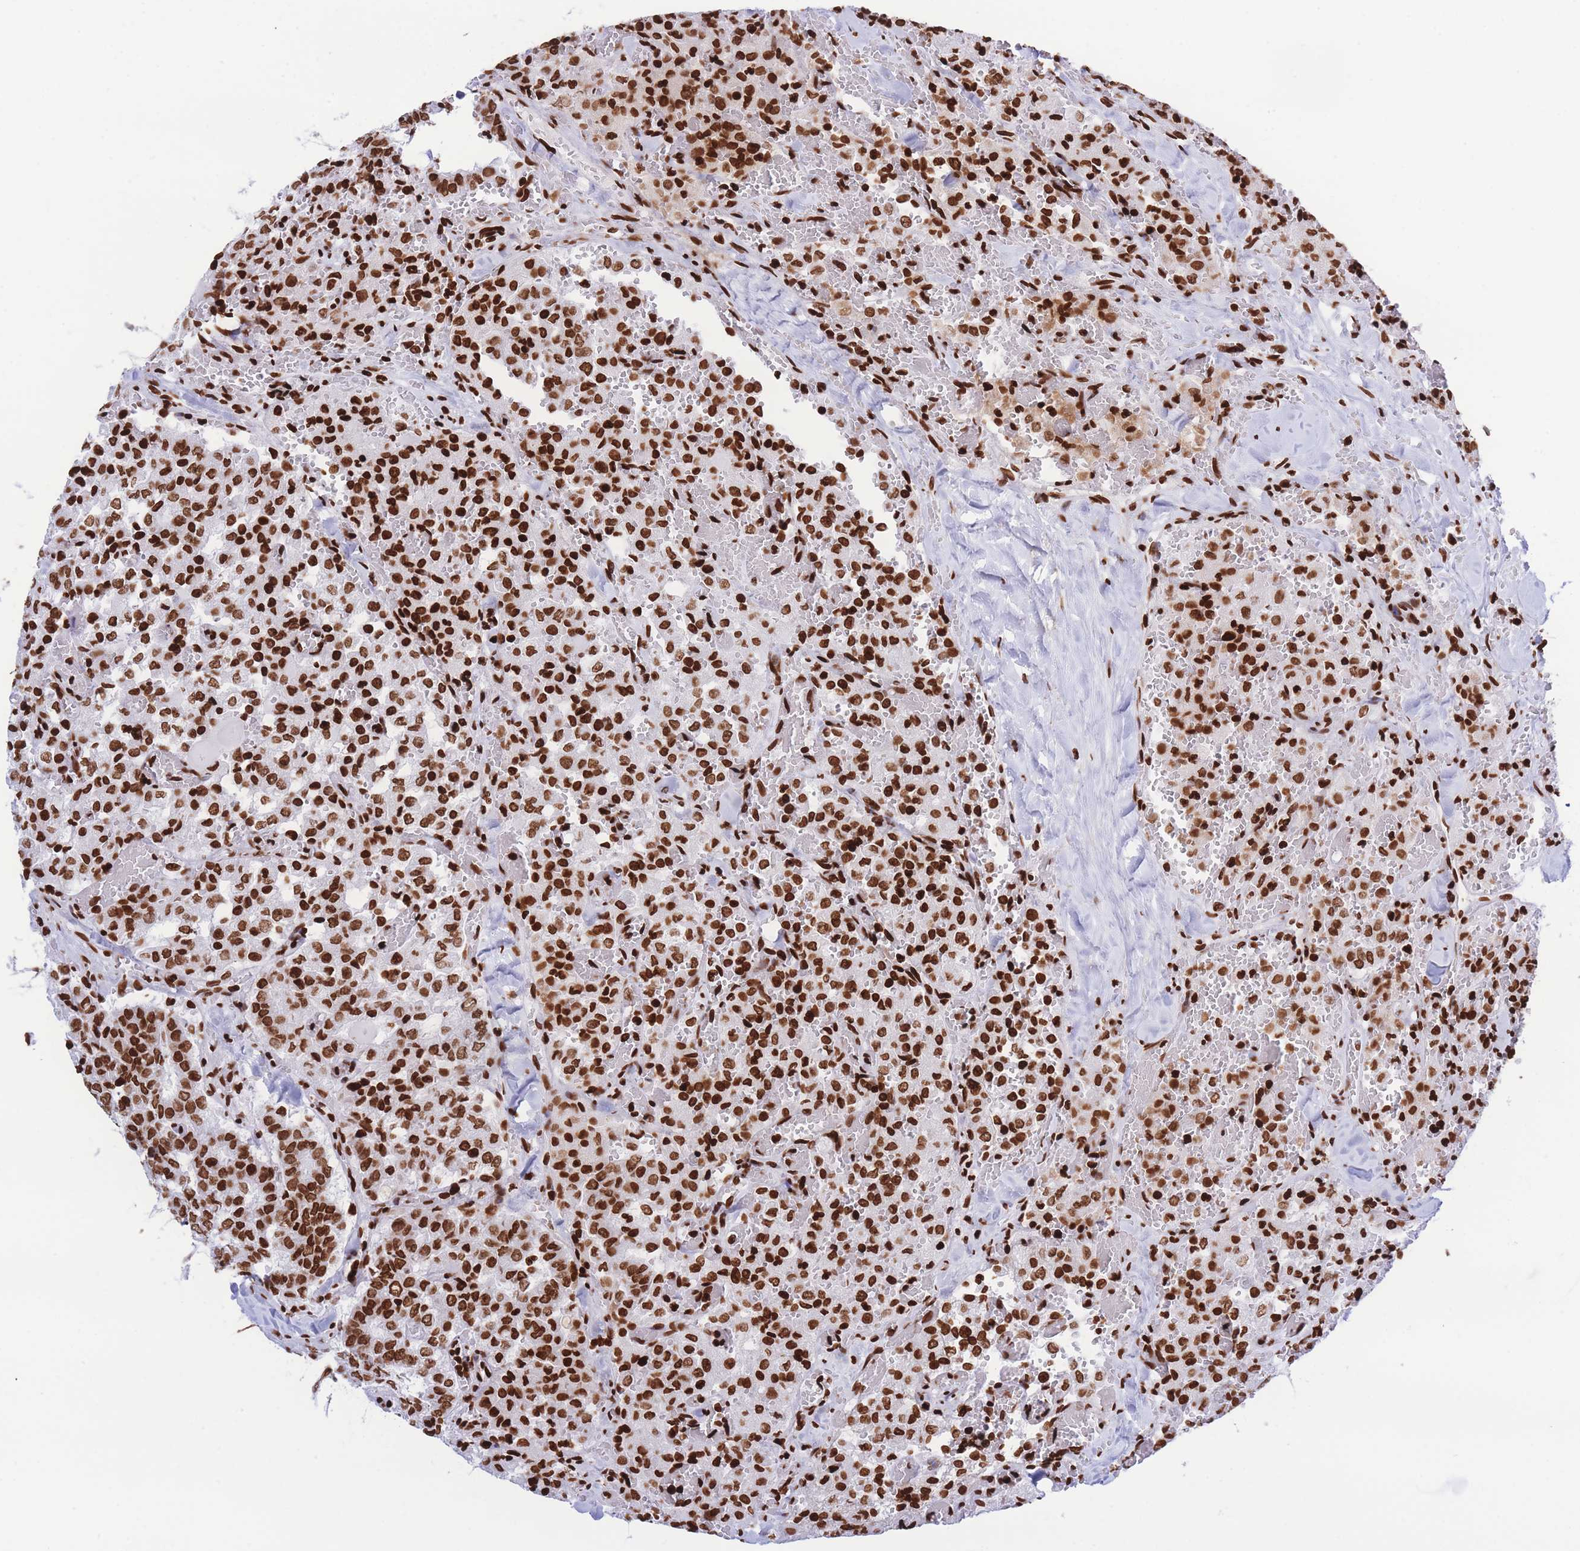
{"staining": {"intensity": "strong", "quantity": ">75%", "location": "nuclear"}, "tissue": "thyroid cancer", "cell_type": "Tumor cells", "image_type": "cancer", "snomed": [{"axis": "morphology", "description": "Follicular adenoma carcinoma, NOS"}, {"axis": "topography", "description": "Thyroid gland"}], "caption": "Brown immunohistochemical staining in human thyroid cancer demonstrates strong nuclear expression in about >75% of tumor cells.", "gene": "H2BC11", "patient": {"sex": "male", "age": 75}}